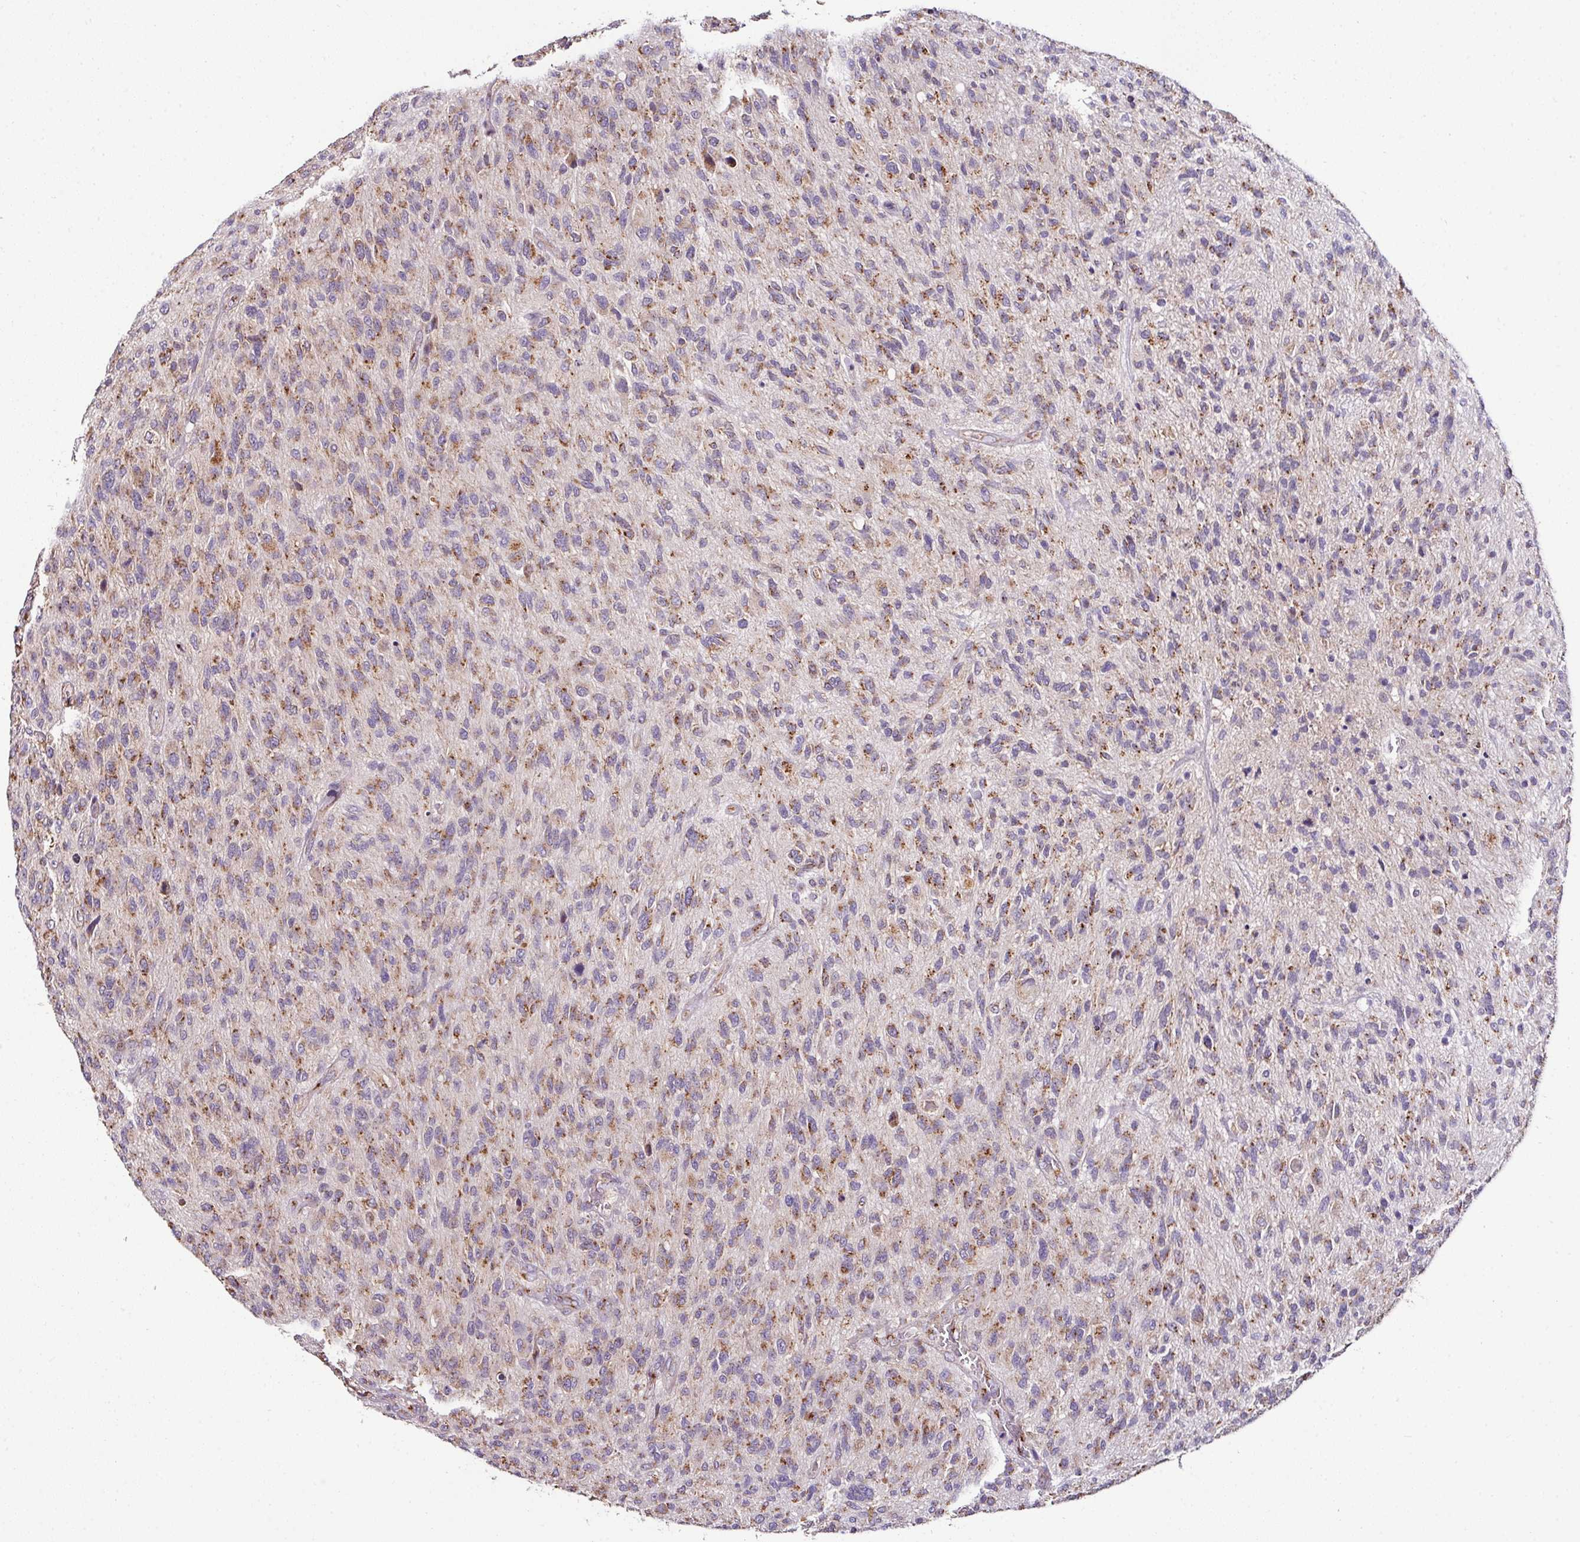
{"staining": {"intensity": "weak", "quantity": ">75%", "location": "cytoplasmic/membranous"}, "tissue": "glioma", "cell_type": "Tumor cells", "image_type": "cancer", "snomed": [{"axis": "morphology", "description": "Glioma, malignant, High grade"}, {"axis": "topography", "description": "Brain"}], "caption": "This photomicrograph shows glioma stained with IHC to label a protein in brown. The cytoplasmic/membranous of tumor cells show weak positivity for the protein. Nuclei are counter-stained blue.", "gene": "CPD", "patient": {"sex": "male", "age": 47}}